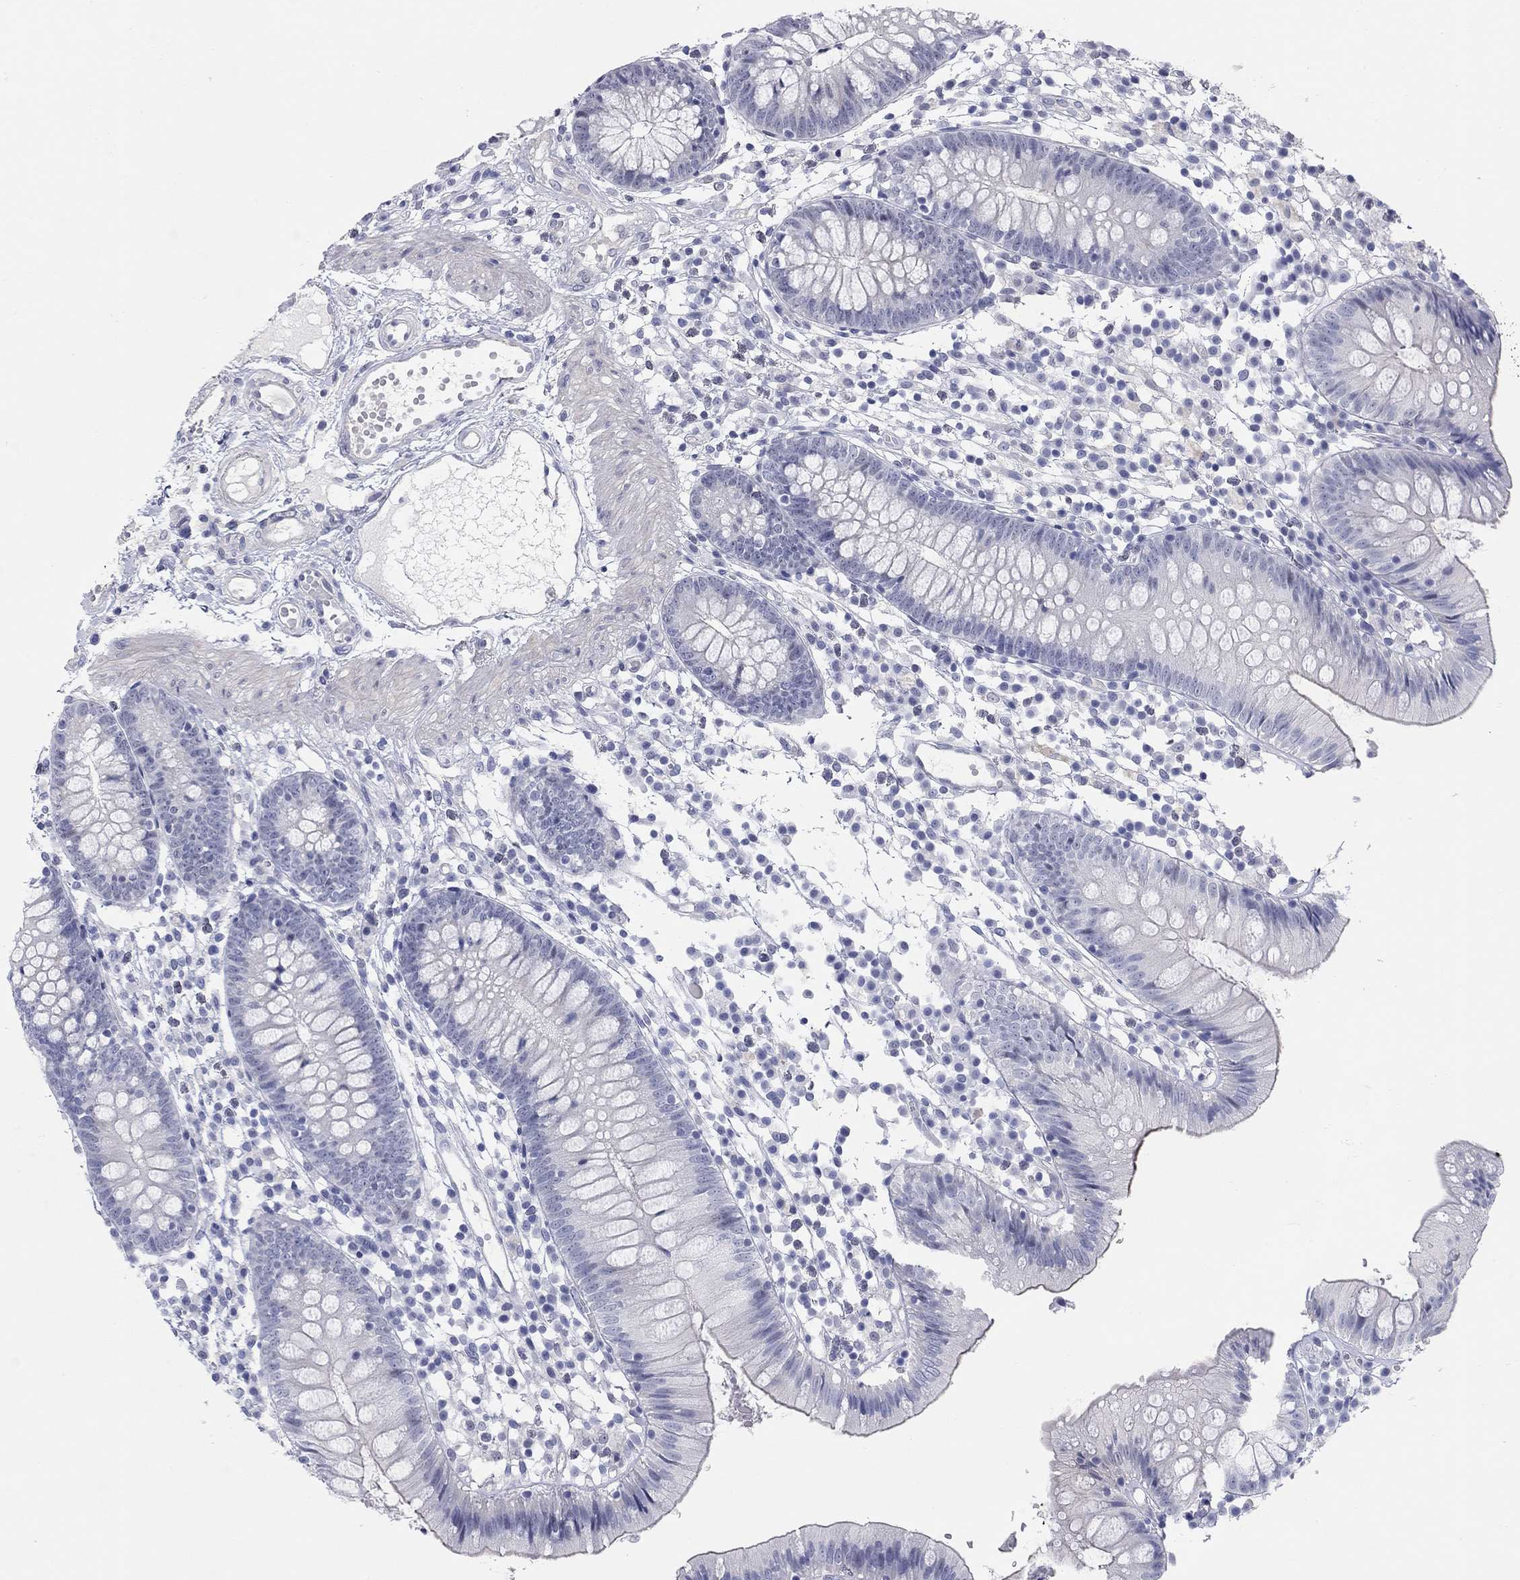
{"staining": {"intensity": "negative", "quantity": "none", "location": "none"}, "tissue": "colon", "cell_type": "Endothelial cells", "image_type": "normal", "snomed": [{"axis": "morphology", "description": "Normal tissue, NOS"}, {"axis": "topography", "description": "Rectum"}], "caption": "Micrograph shows no significant protein positivity in endothelial cells of normal colon.", "gene": "WASF3", "patient": {"sex": "male", "age": 70}}